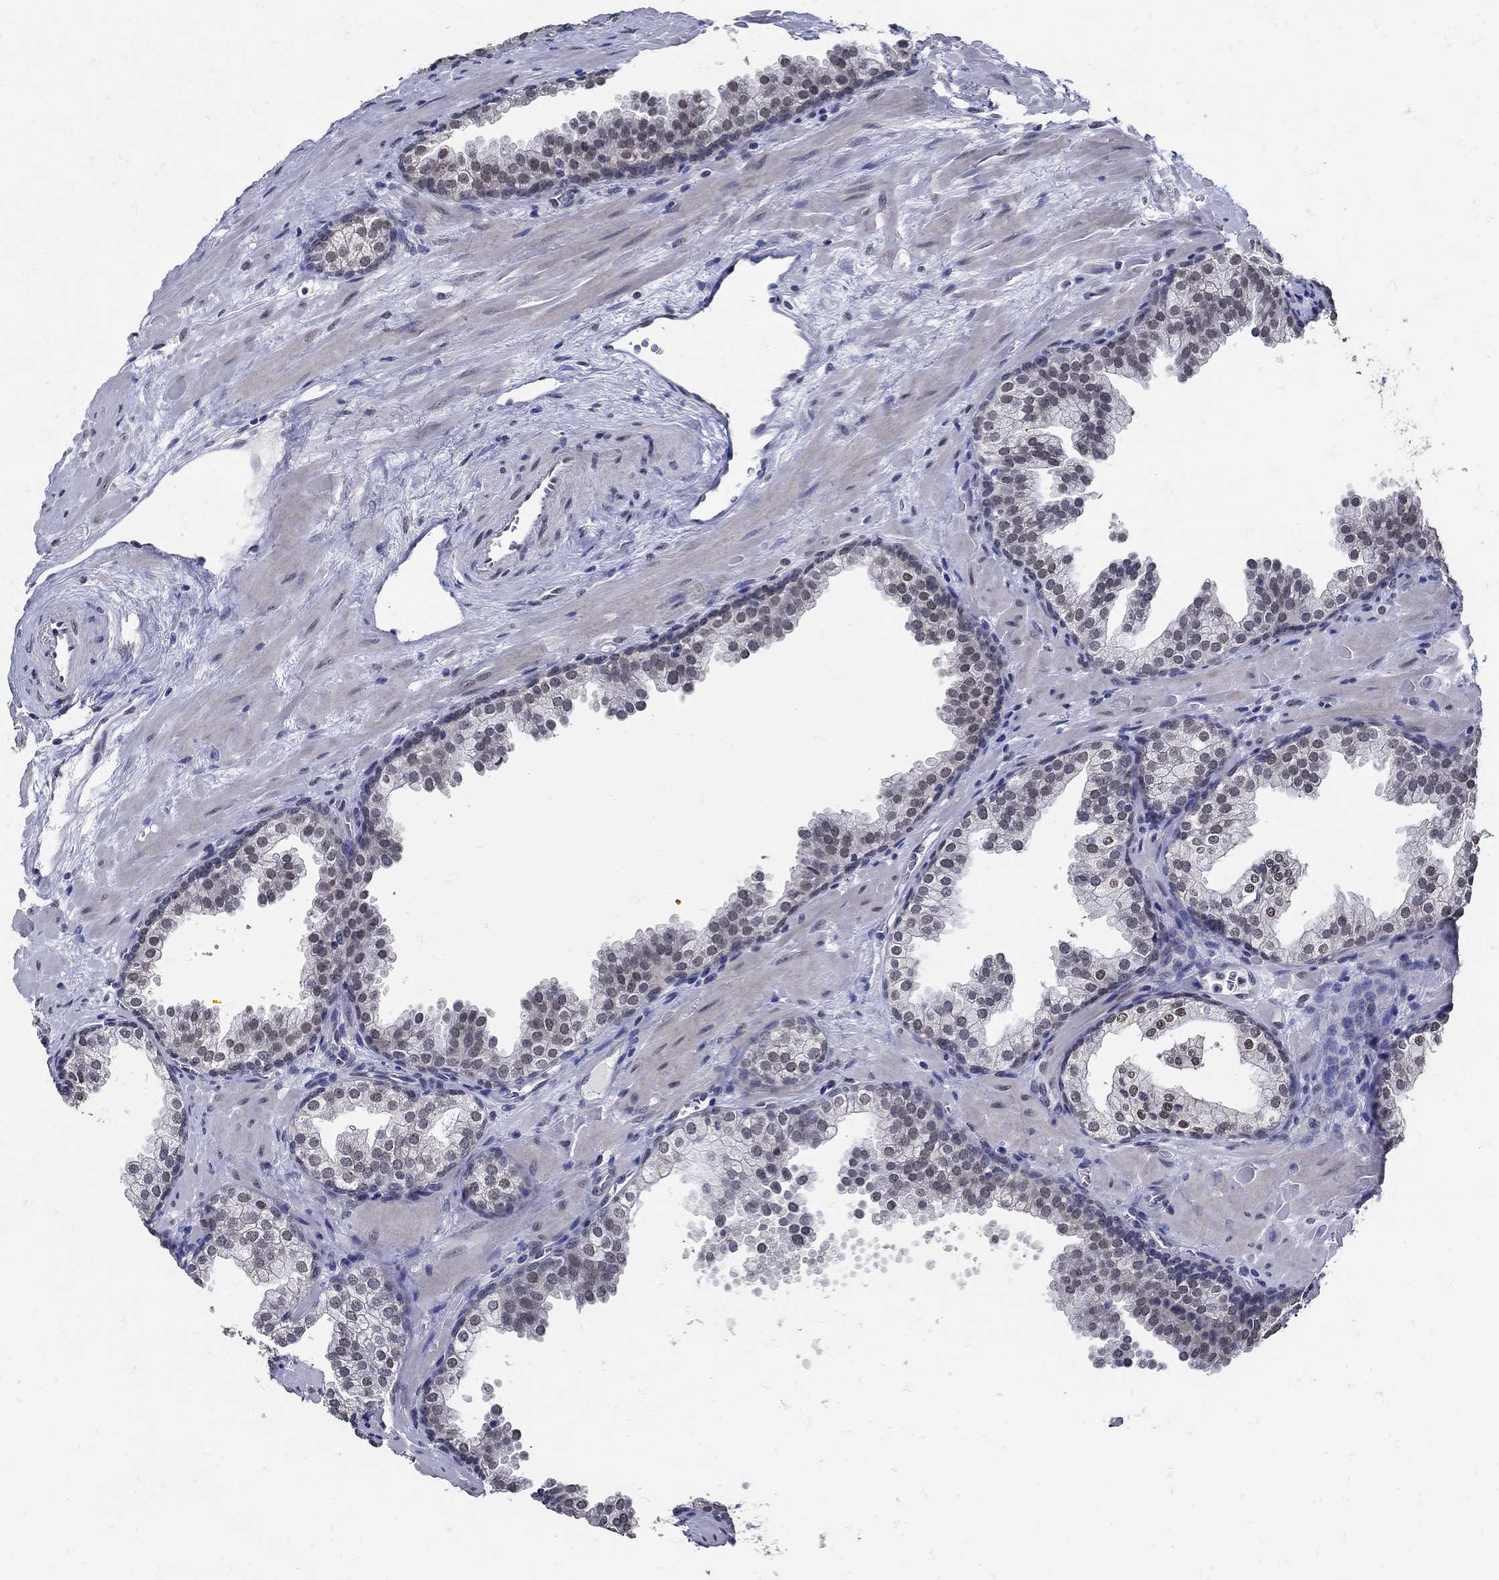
{"staining": {"intensity": "negative", "quantity": "none", "location": "none"}, "tissue": "prostate cancer", "cell_type": "Tumor cells", "image_type": "cancer", "snomed": [{"axis": "morphology", "description": "Adenocarcinoma, NOS"}, {"axis": "topography", "description": "Prostate"}], "caption": "This is an IHC micrograph of human prostate adenocarcinoma. There is no staining in tumor cells.", "gene": "KCNN3", "patient": {"sex": "male", "age": 66}}